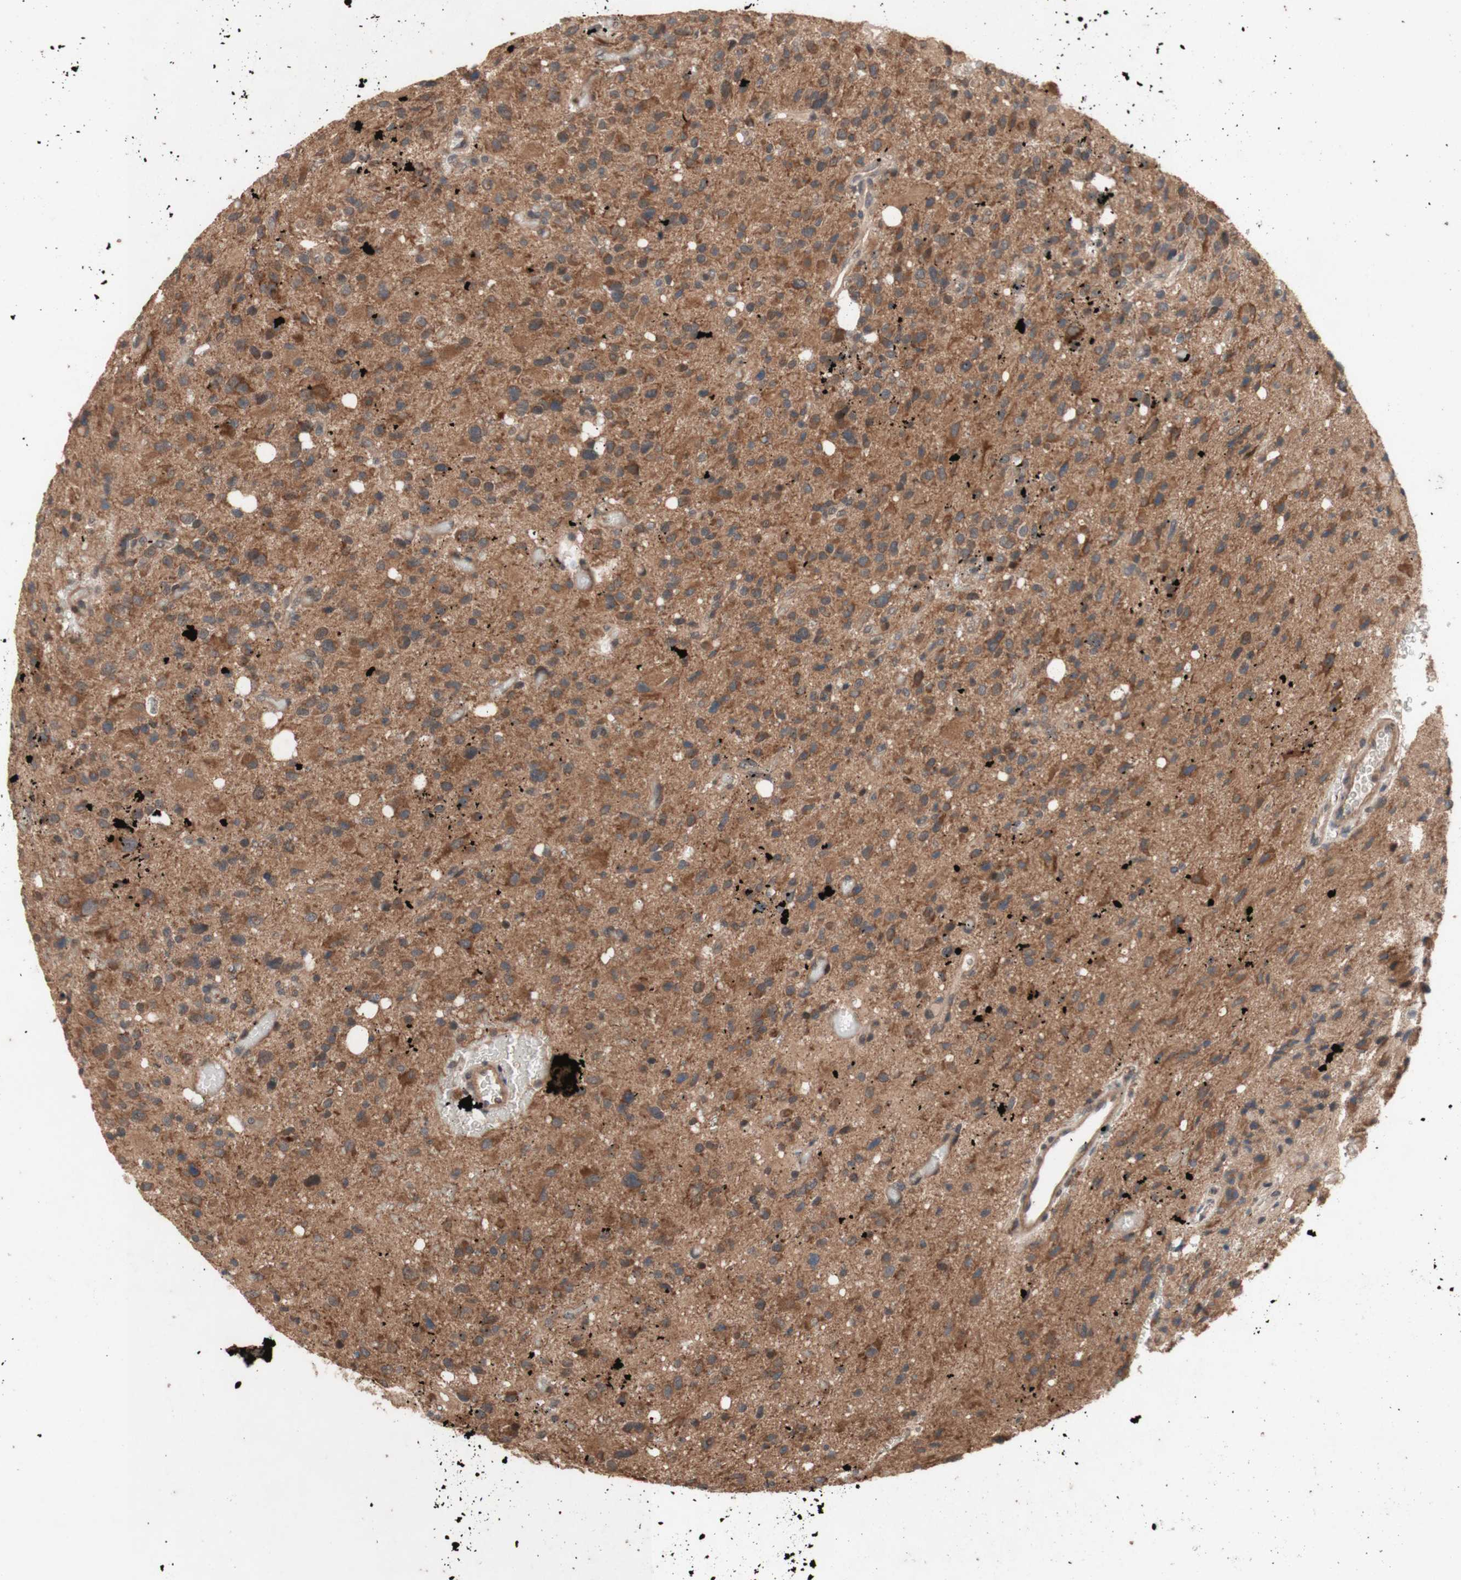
{"staining": {"intensity": "moderate", "quantity": ">75%", "location": "cytoplasmic/membranous"}, "tissue": "glioma", "cell_type": "Tumor cells", "image_type": "cancer", "snomed": [{"axis": "morphology", "description": "Glioma, malignant, High grade"}, {"axis": "topography", "description": "Brain"}], "caption": "Immunohistochemical staining of human malignant glioma (high-grade) displays moderate cytoplasmic/membranous protein expression in approximately >75% of tumor cells. The staining was performed using DAB (3,3'-diaminobenzidine), with brown indicating positive protein expression. Nuclei are stained blue with hematoxylin.", "gene": "DDOST", "patient": {"sex": "male", "age": 48}}